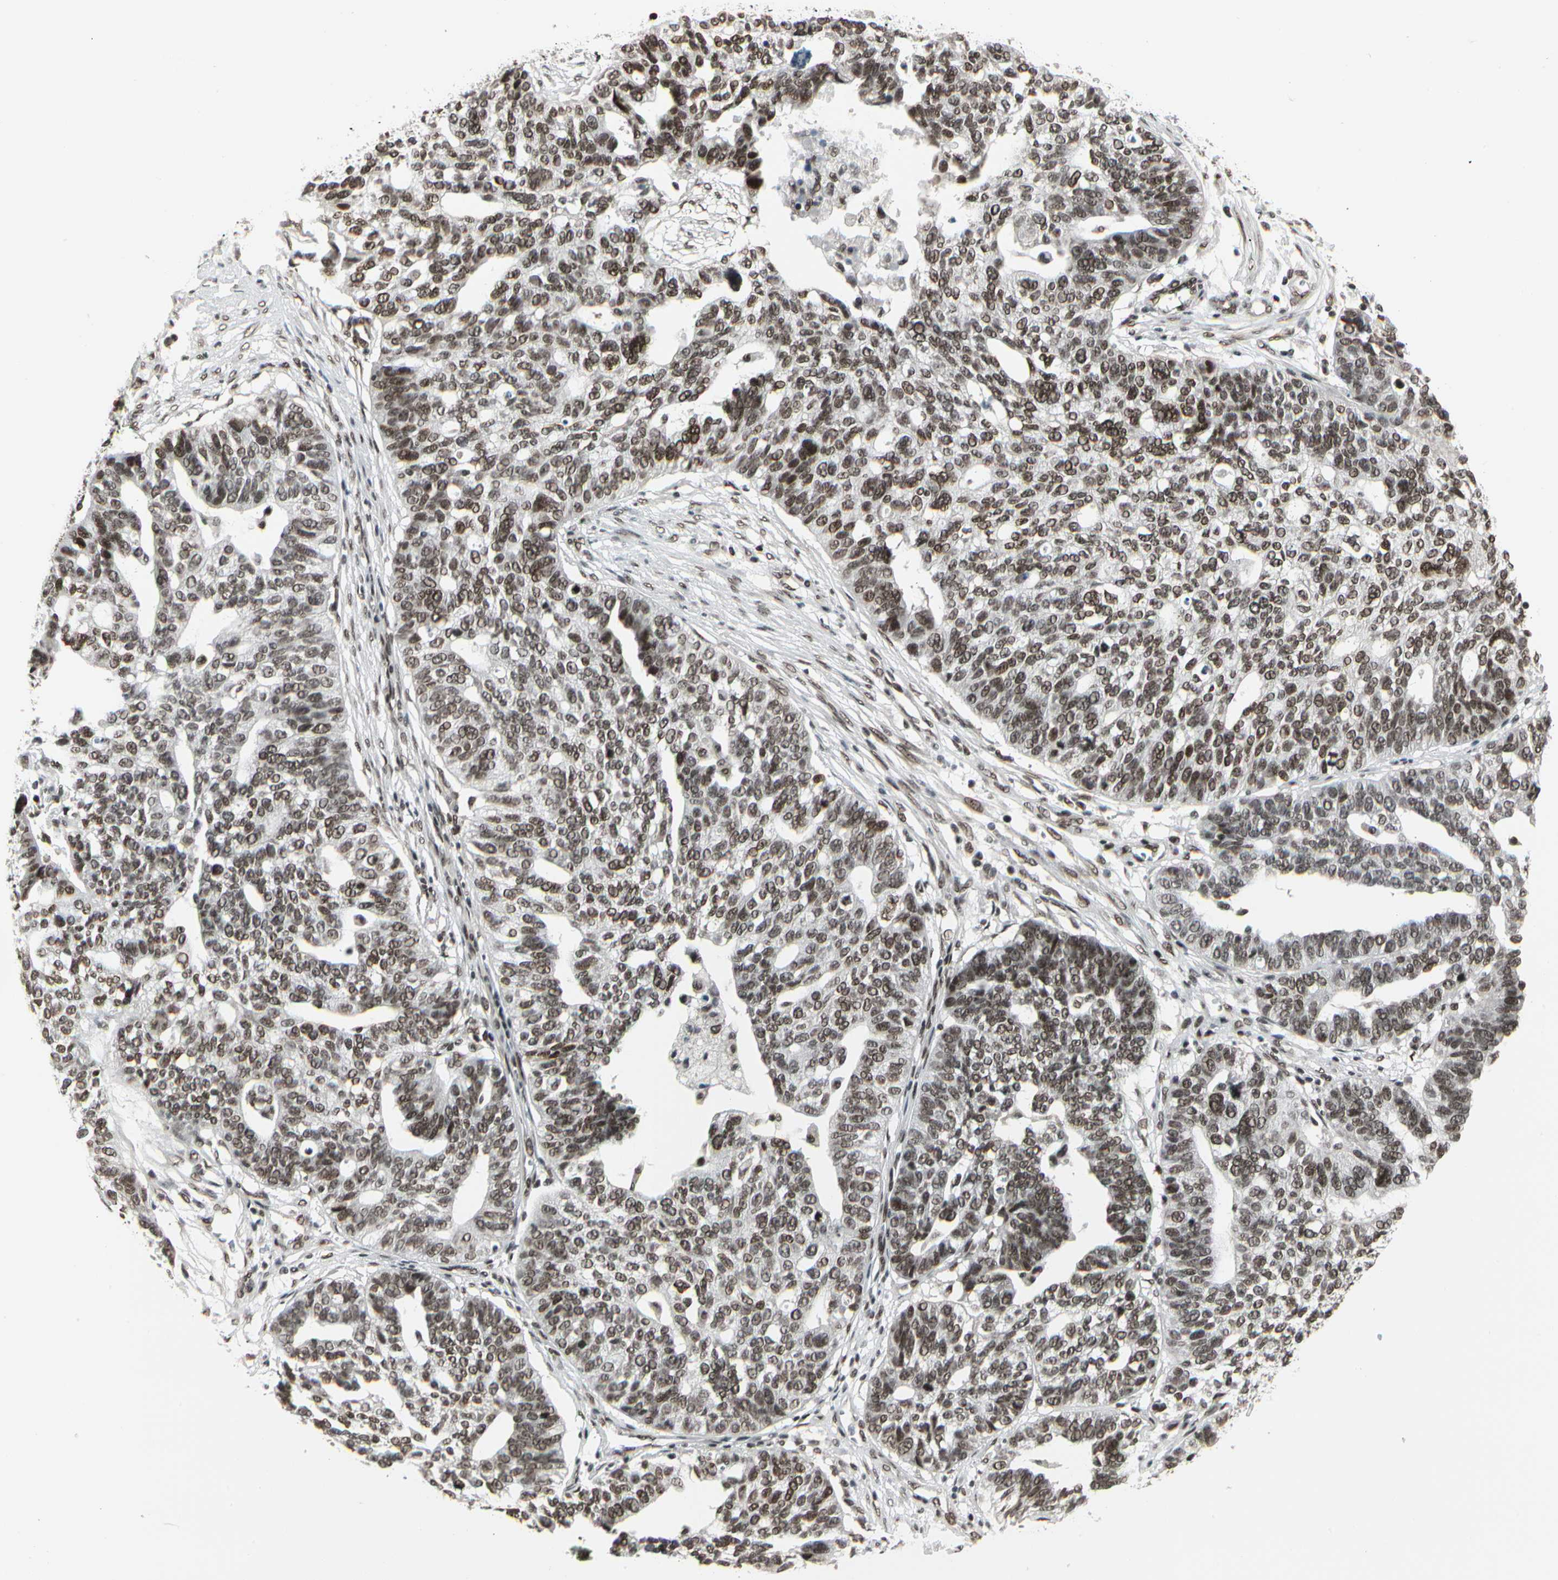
{"staining": {"intensity": "strong", "quantity": ">75%", "location": "nuclear"}, "tissue": "ovarian cancer", "cell_type": "Tumor cells", "image_type": "cancer", "snomed": [{"axis": "morphology", "description": "Cystadenocarcinoma, serous, NOS"}, {"axis": "topography", "description": "Ovary"}], "caption": "Immunohistochemical staining of ovarian cancer (serous cystadenocarcinoma) displays strong nuclear protein positivity in about >75% of tumor cells.", "gene": "HMG20A", "patient": {"sex": "female", "age": 59}}